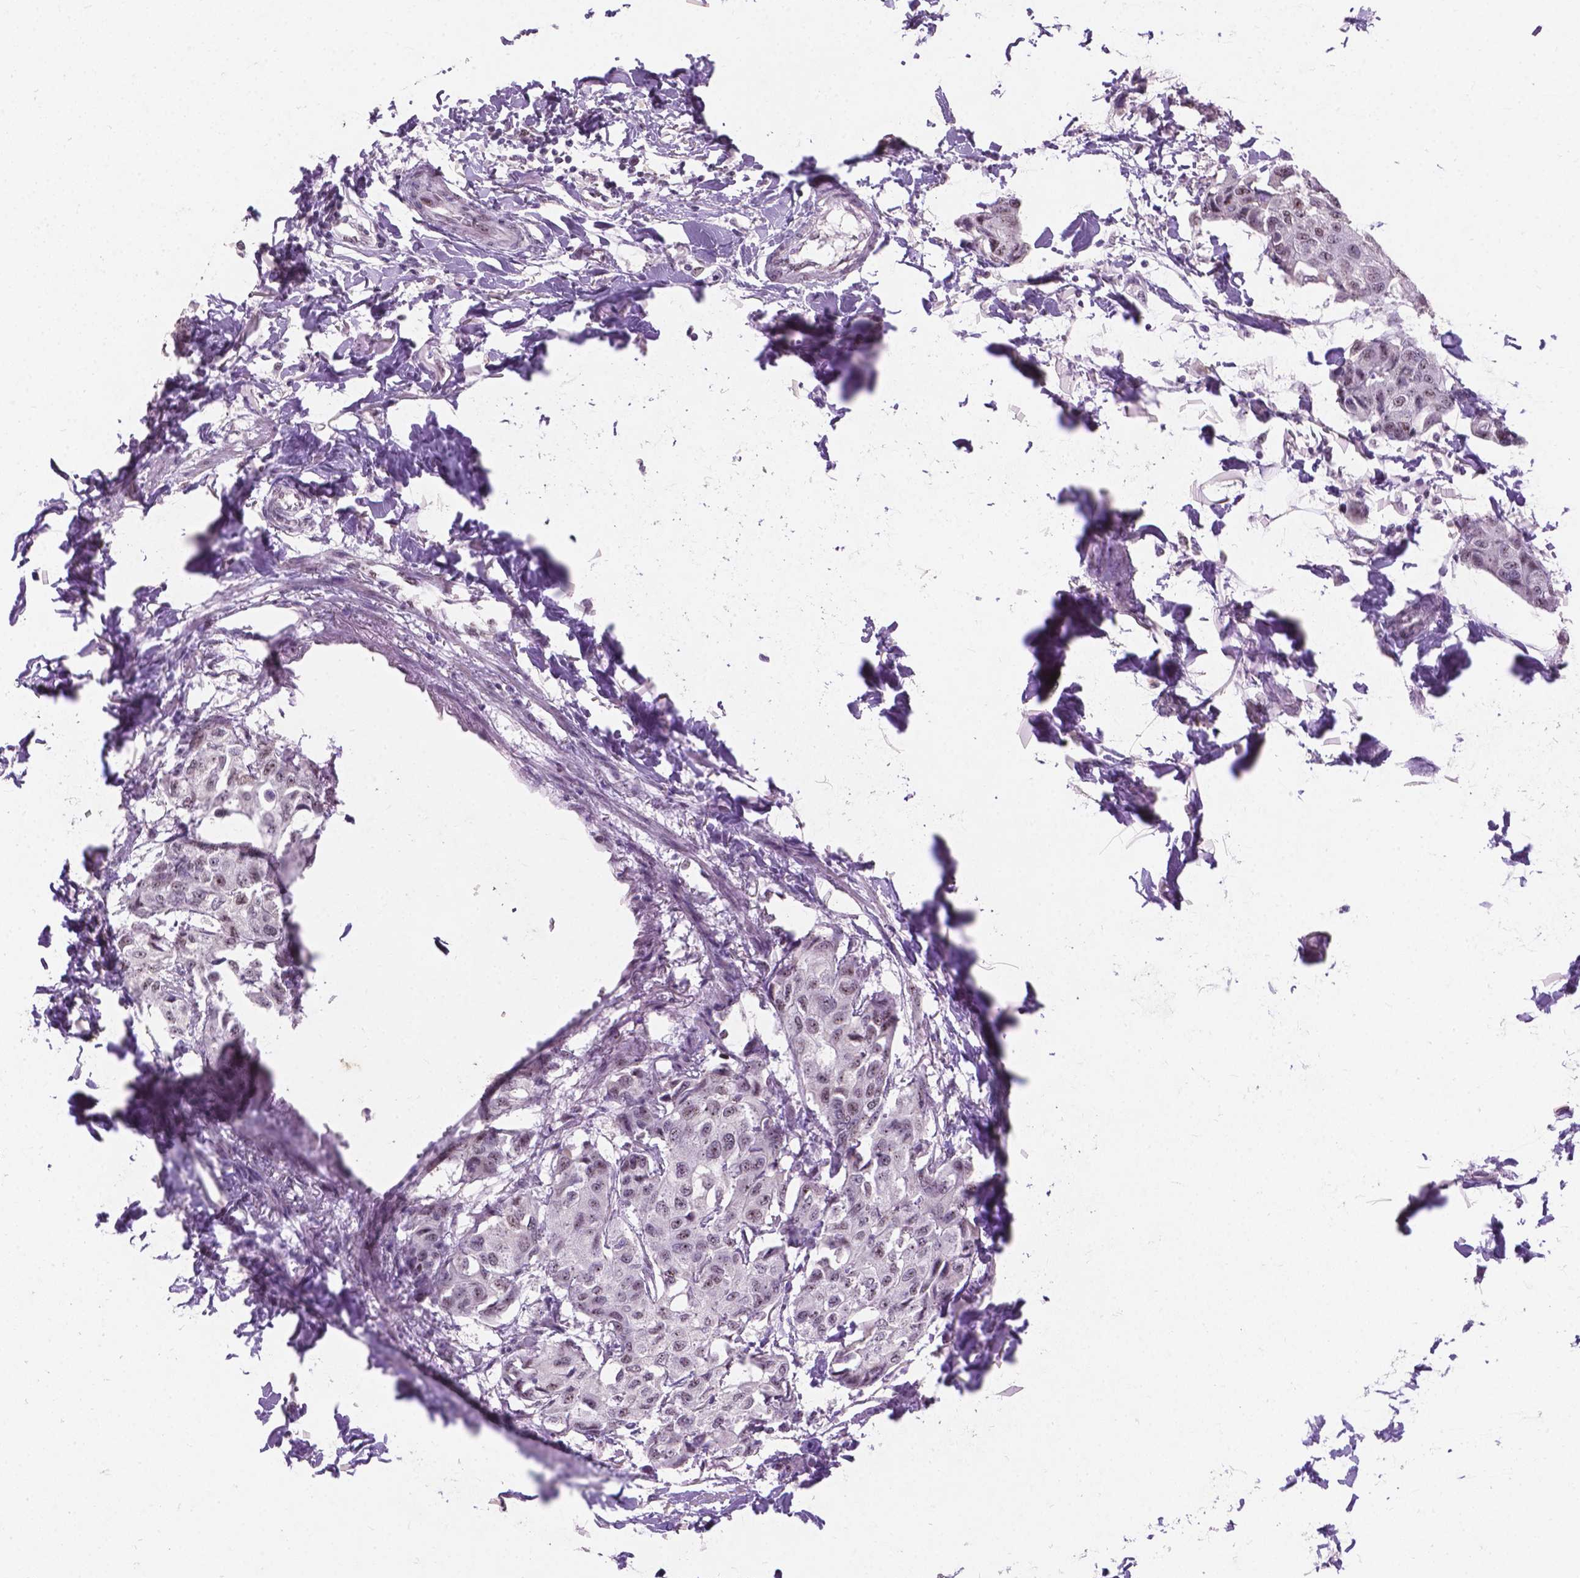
{"staining": {"intensity": "negative", "quantity": "none", "location": "none"}, "tissue": "breast cancer", "cell_type": "Tumor cells", "image_type": "cancer", "snomed": [{"axis": "morphology", "description": "Duct carcinoma"}, {"axis": "topography", "description": "Breast"}], "caption": "High magnification brightfield microscopy of invasive ductal carcinoma (breast) stained with DAB (brown) and counterstained with hematoxylin (blue): tumor cells show no significant positivity. Nuclei are stained in blue.", "gene": "COIL", "patient": {"sex": "female", "age": 80}}